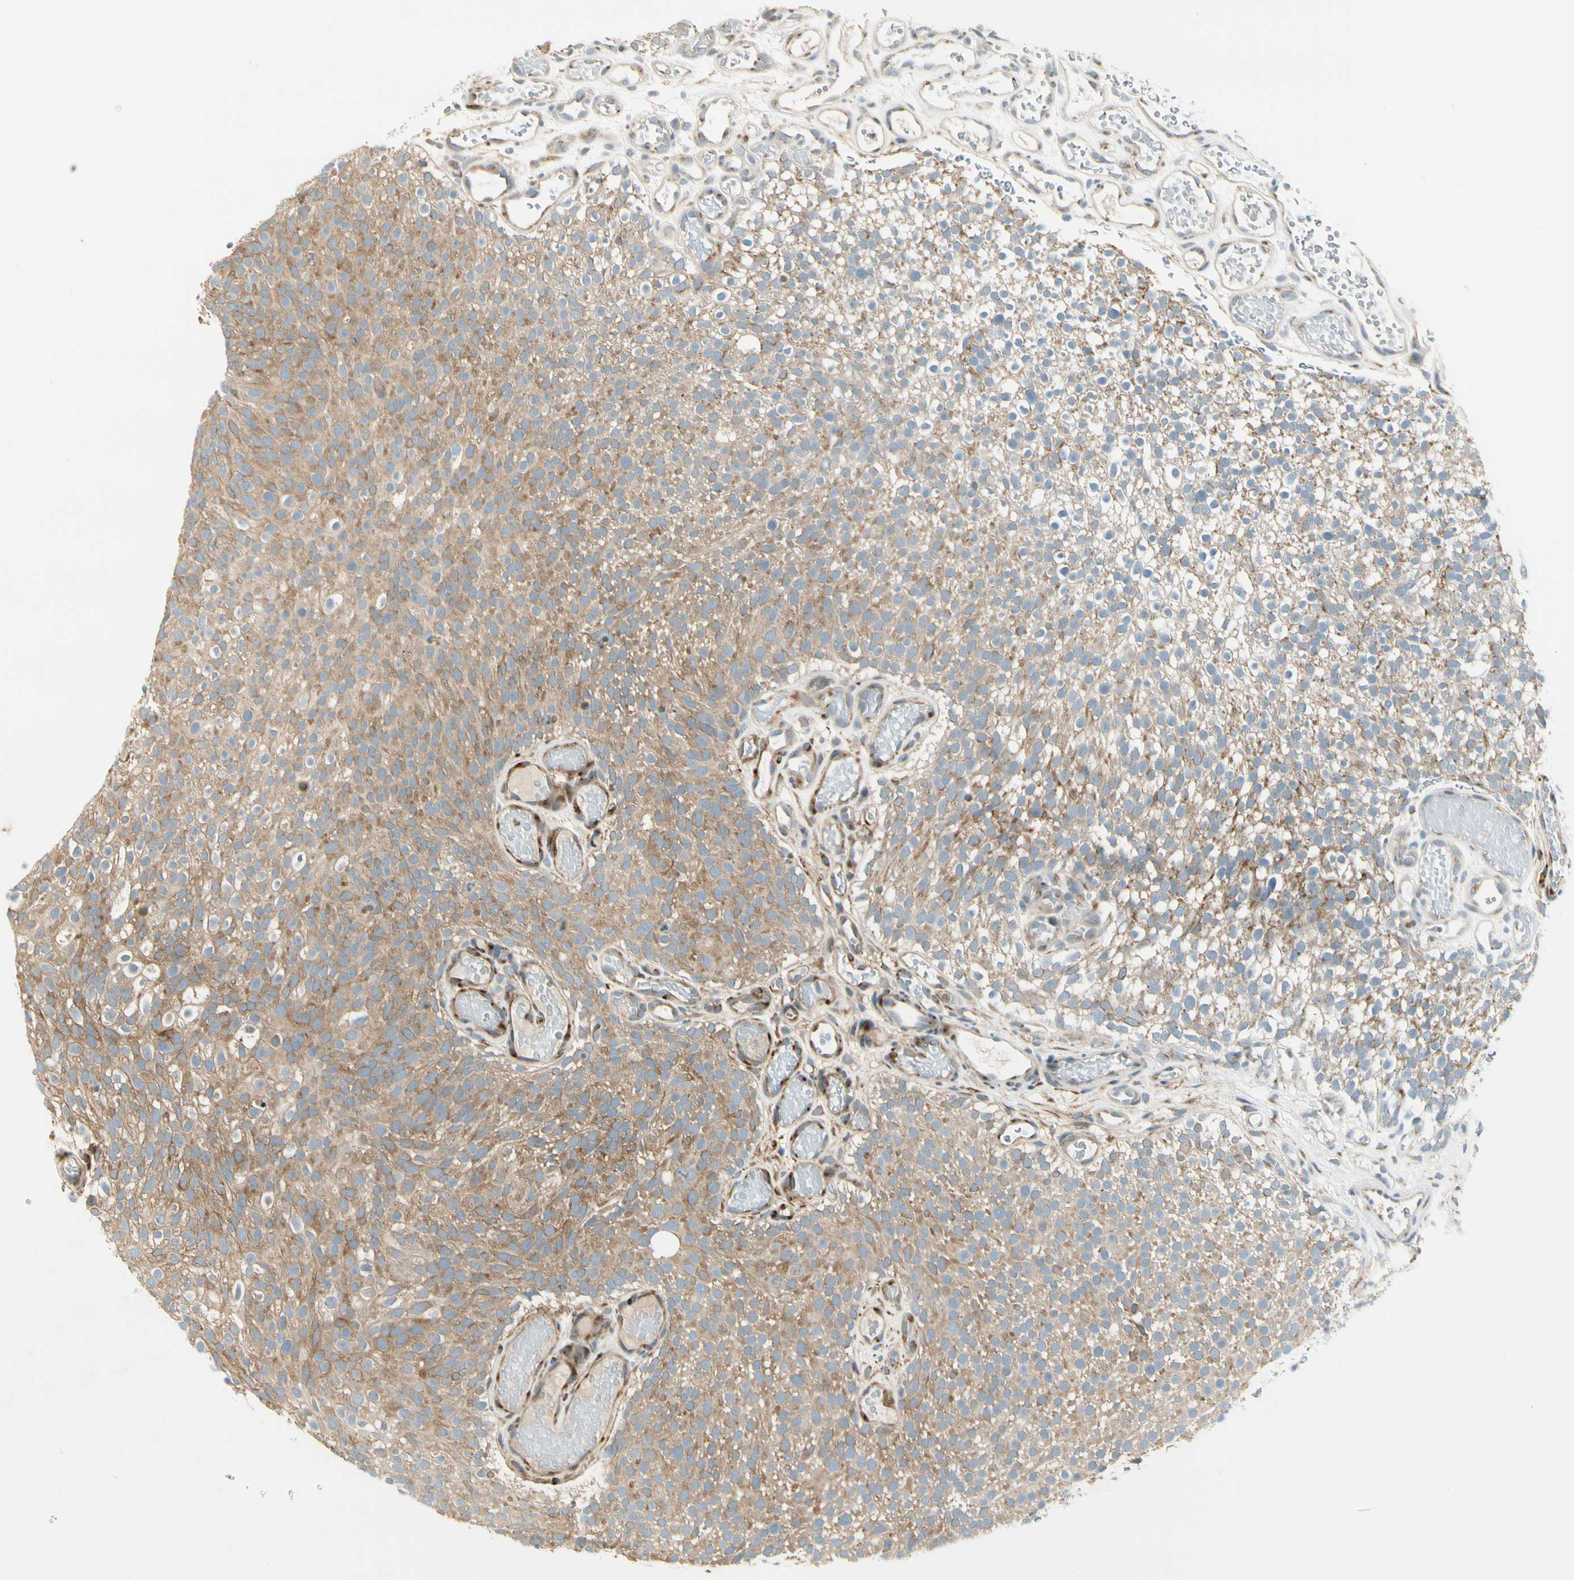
{"staining": {"intensity": "weak", "quantity": ">75%", "location": "cytoplasmic/membranous"}, "tissue": "urothelial cancer", "cell_type": "Tumor cells", "image_type": "cancer", "snomed": [{"axis": "morphology", "description": "Urothelial carcinoma, Low grade"}, {"axis": "topography", "description": "Urinary bladder"}], "caption": "This photomicrograph shows immunohistochemistry staining of human urothelial carcinoma (low-grade), with low weak cytoplasmic/membranous expression in approximately >75% of tumor cells.", "gene": "MANSC1", "patient": {"sex": "male", "age": 78}}